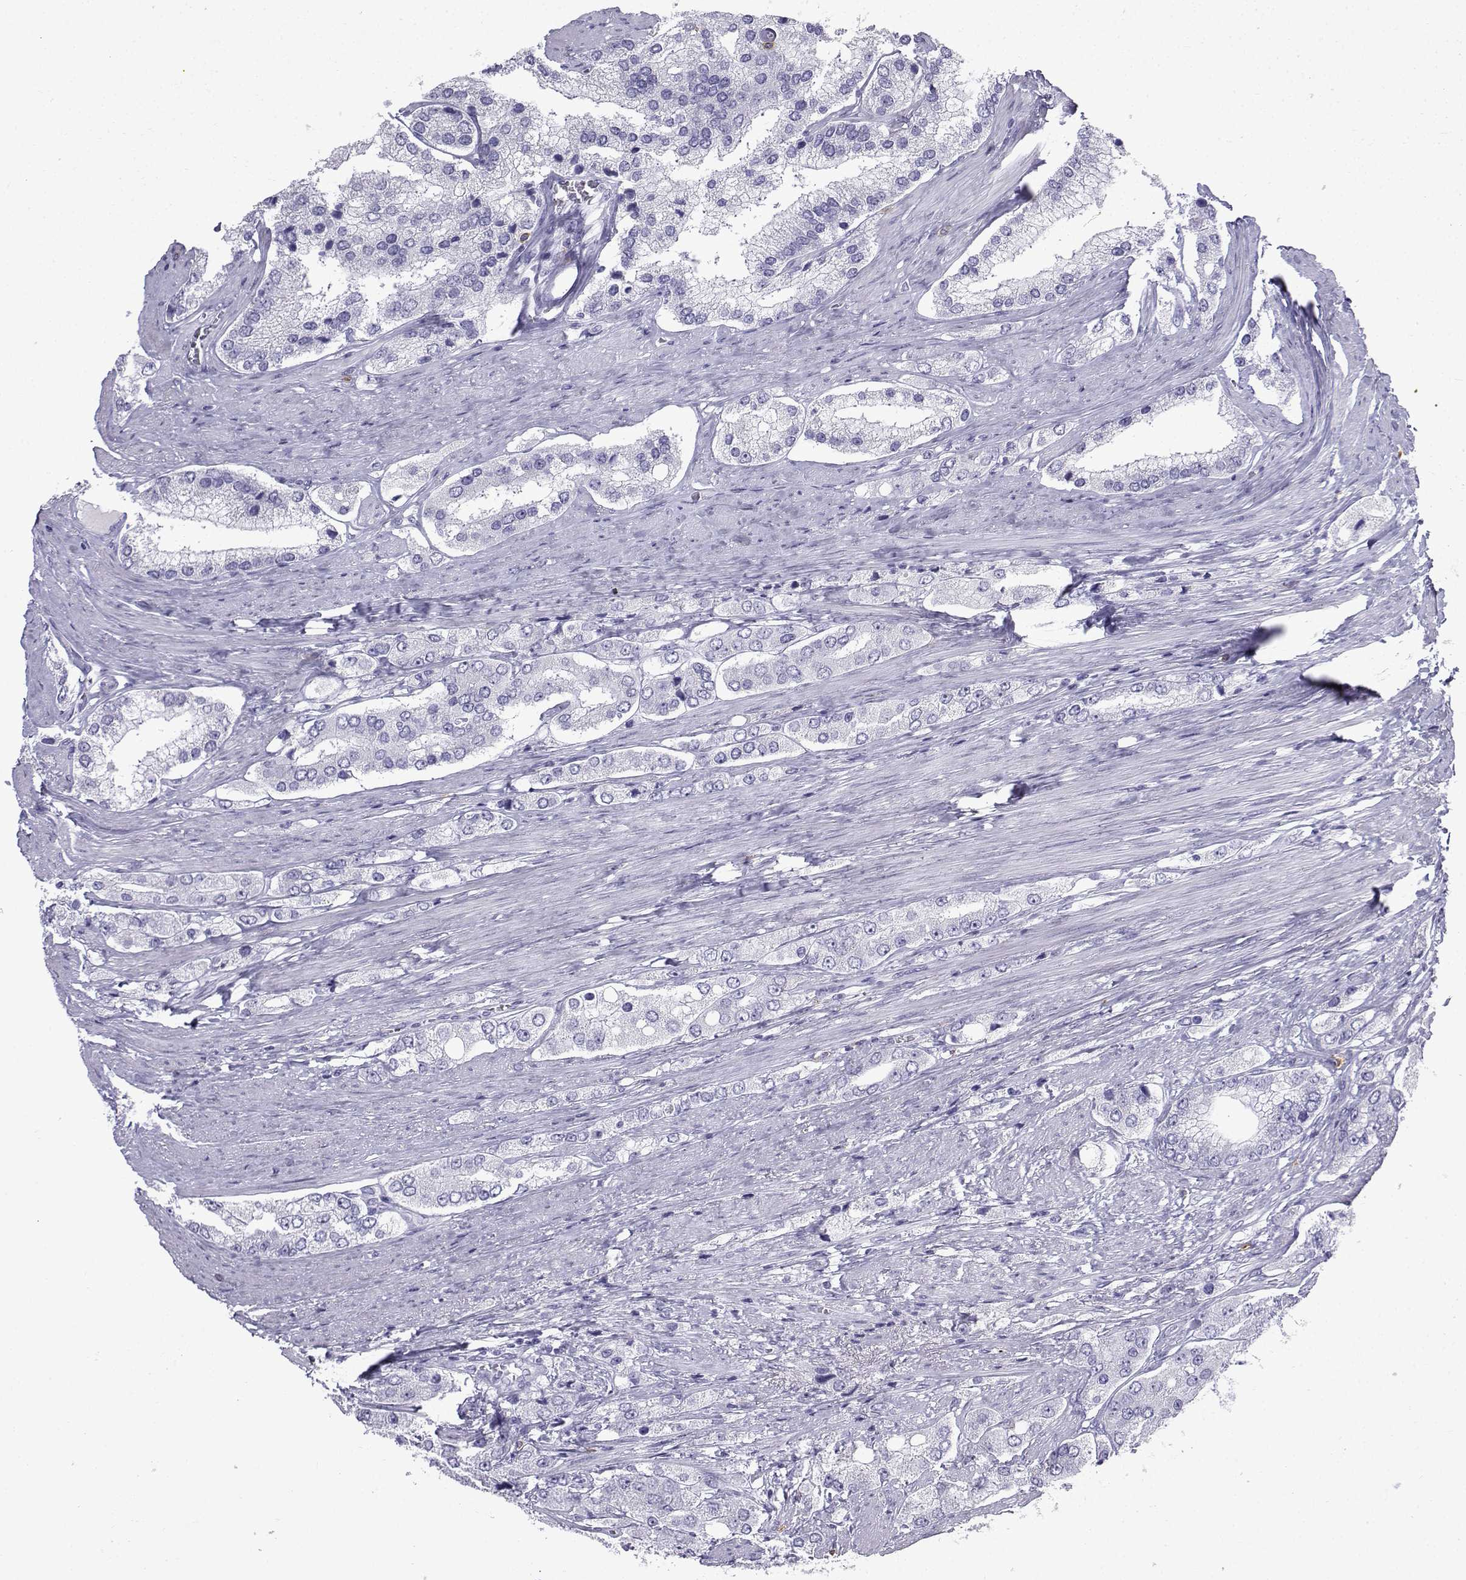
{"staining": {"intensity": "negative", "quantity": "none", "location": "none"}, "tissue": "prostate cancer", "cell_type": "Tumor cells", "image_type": "cancer", "snomed": [{"axis": "morphology", "description": "Adenocarcinoma, Low grade"}, {"axis": "topography", "description": "Prostate"}], "caption": "Immunohistochemical staining of low-grade adenocarcinoma (prostate) displays no significant positivity in tumor cells.", "gene": "SLC18A2", "patient": {"sex": "male", "age": 69}}